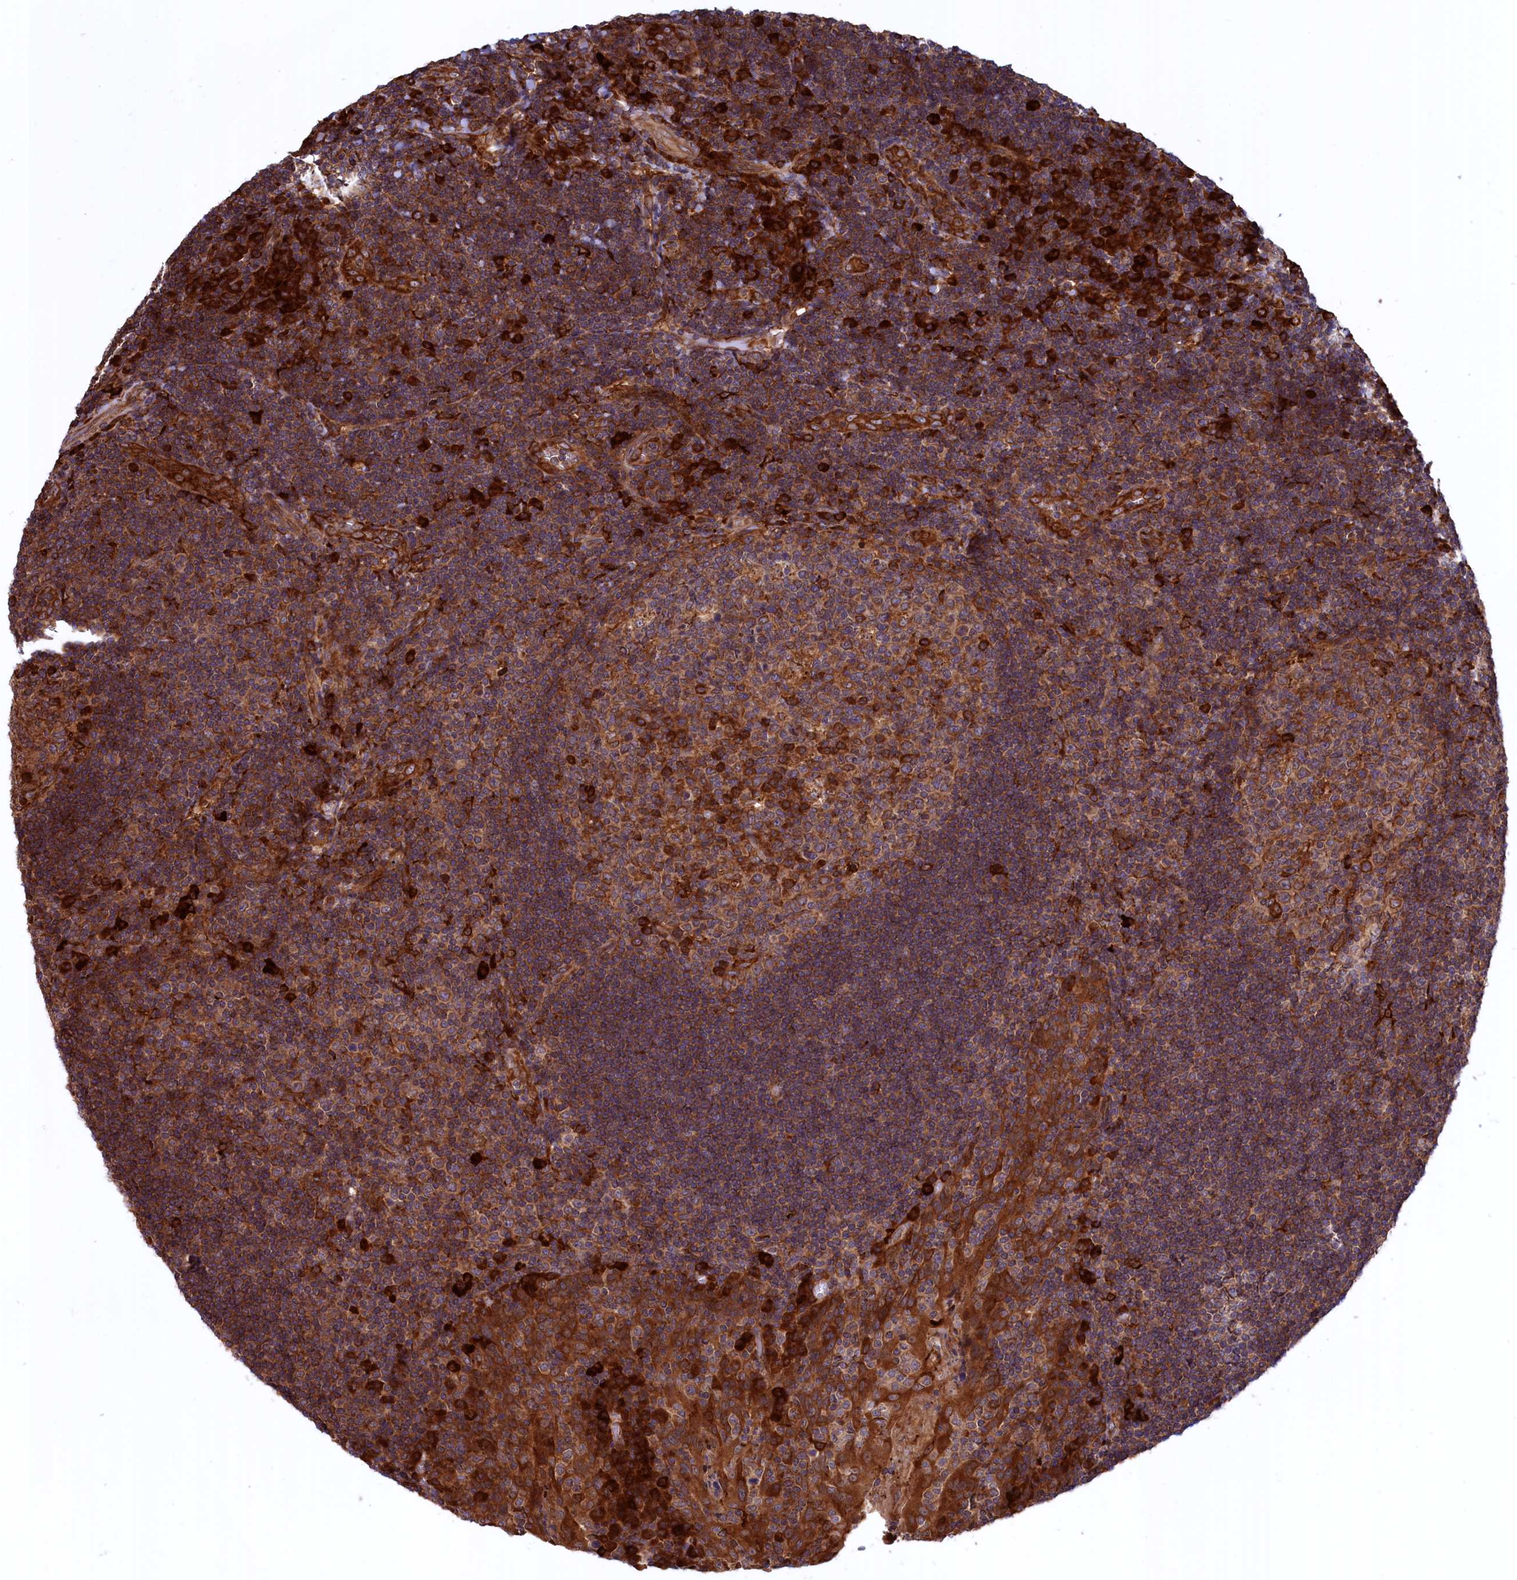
{"staining": {"intensity": "strong", "quantity": "25%-75%", "location": "cytoplasmic/membranous"}, "tissue": "tonsil", "cell_type": "Germinal center cells", "image_type": "normal", "snomed": [{"axis": "morphology", "description": "Normal tissue, NOS"}, {"axis": "topography", "description": "Tonsil"}], "caption": "IHC staining of benign tonsil, which shows high levels of strong cytoplasmic/membranous staining in about 25%-75% of germinal center cells indicating strong cytoplasmic/membranous protein expression. The staining was performed using DAB (3,3'-diaminobenzidine) (brown) for protein detection and nuclei were counterstained in hematoxylin (blue).", "gene": "PLA2G4C", "patient": {"sex": "male", "age": 17}}